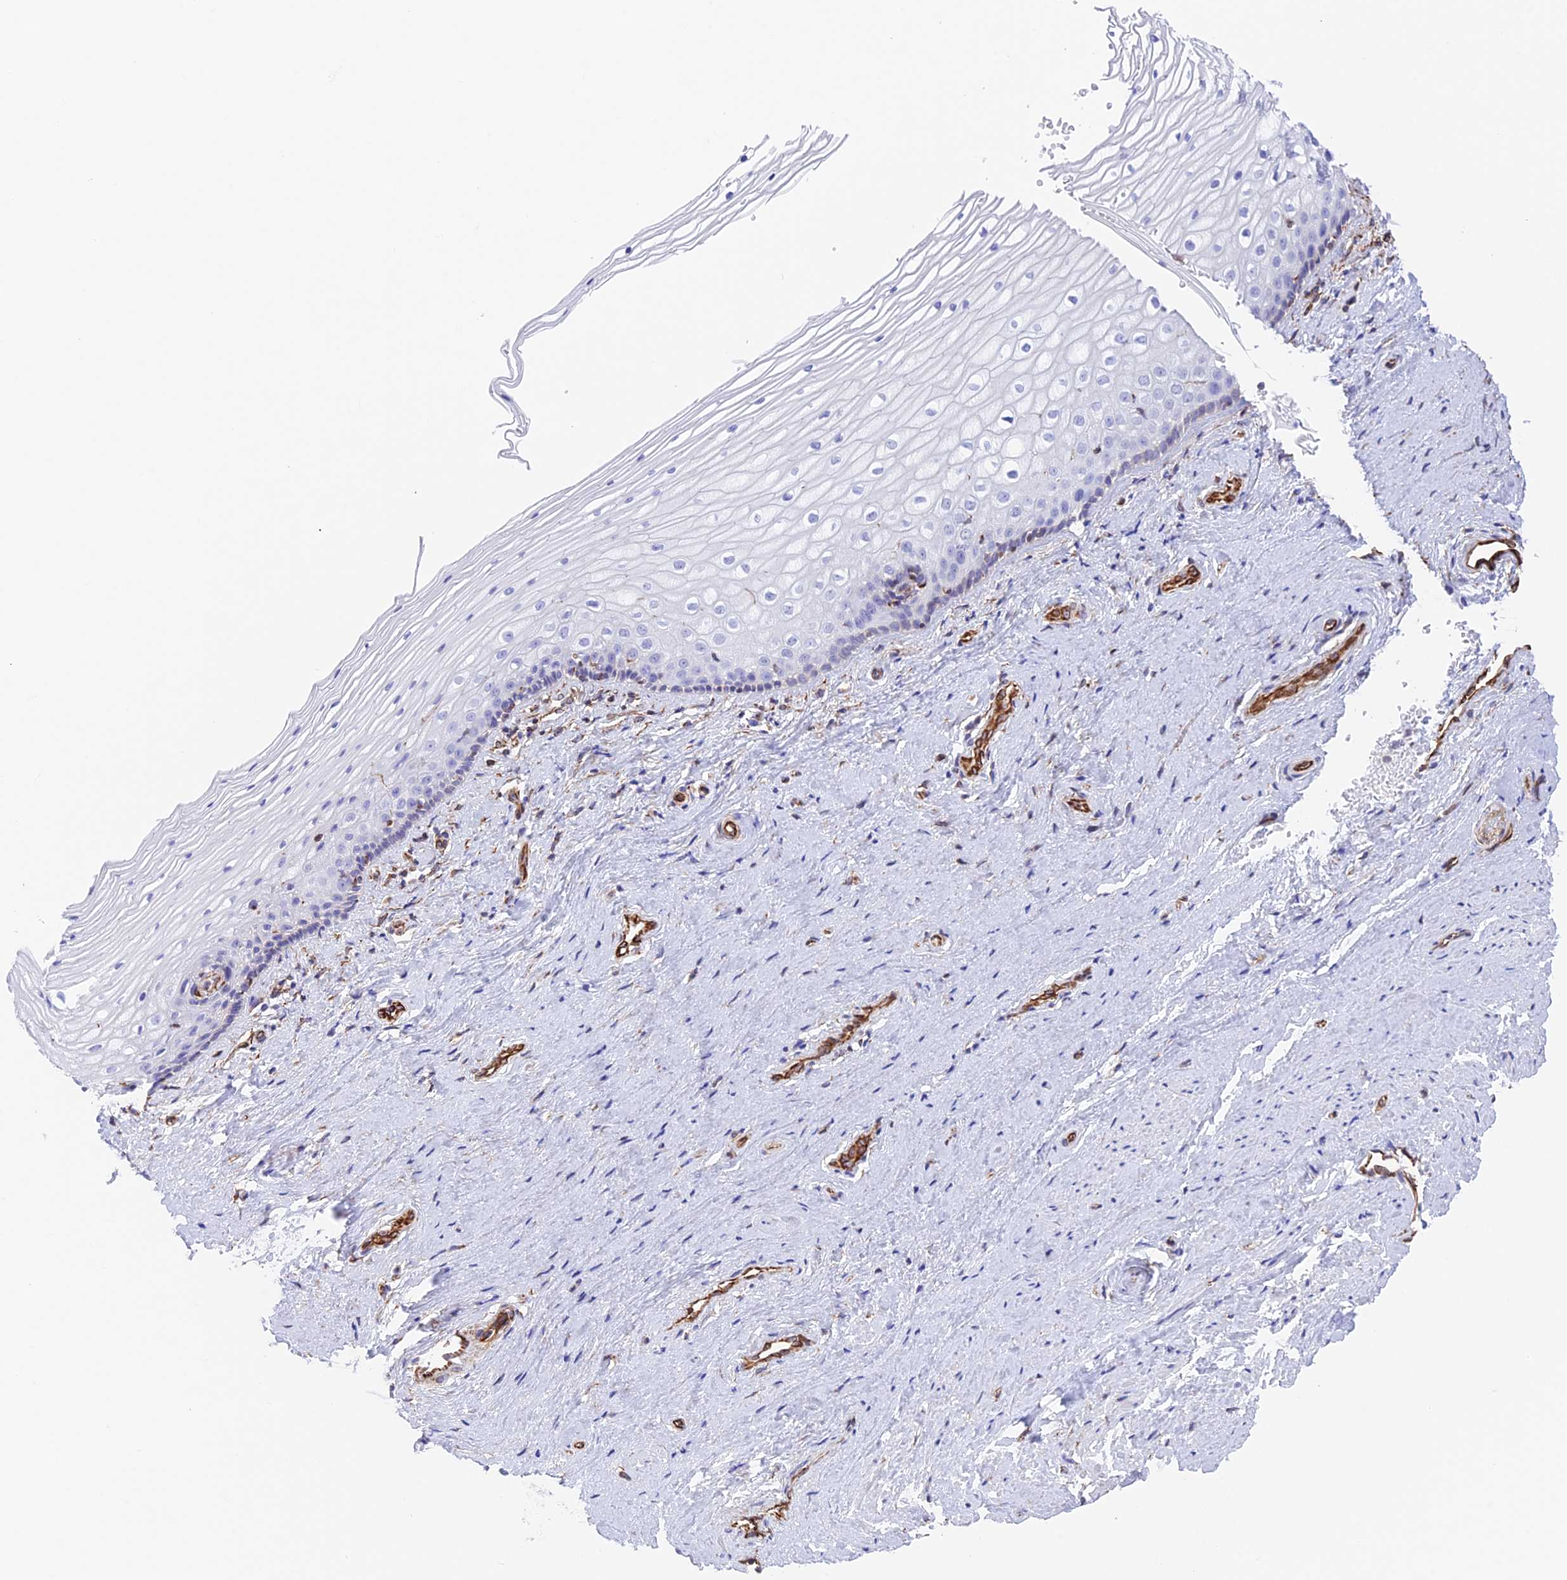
{"staining": {"intensity": "negative", "quantity": "none", "location": "none"}, "tissue": "vagina", "cell_type": "Squamous epithelial cells", "image_type": "normal", "snomed": [{"axis": "morphology", "description": "Normal tissue, NOS"}, {"axis": "topography", "description": "Vagina"}], "caption": "The IHC histopathology image has no significant positivity in squamous epithelial cells of vagina. The staining is performed using DAB (3,3'-diaminobenzidine) brown chromogen with nuclei counter-stained in using hematoxylin.", "gene": "ZNF652", "patient": {"sex": "female", "age": 46}}